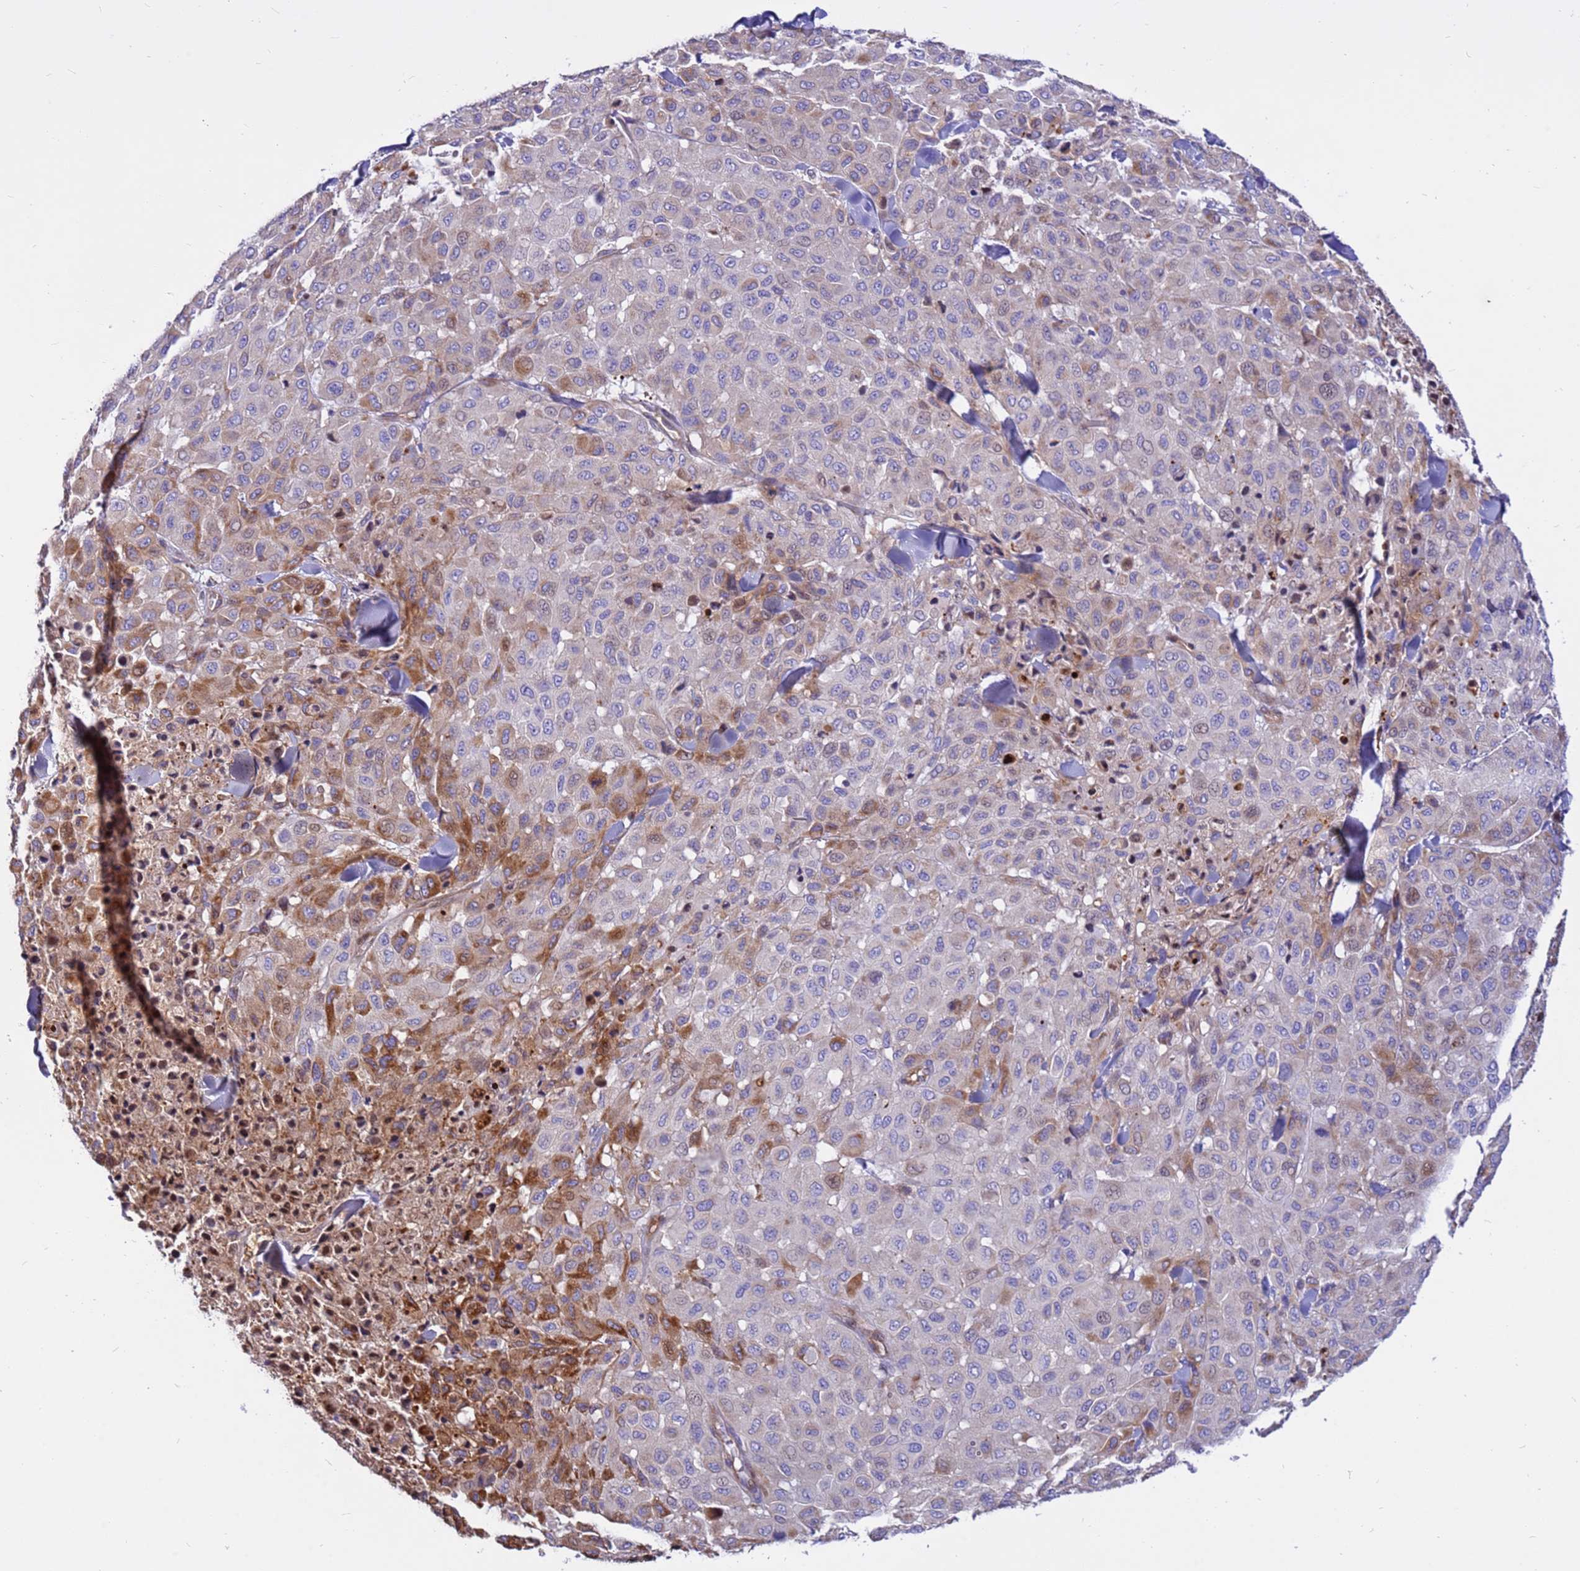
{"staining": {"intensity": "negative", "quantity": "none", "location": "none"}, "tissue": "melanoma", "cell_type": "Tumor cells", "image_type": "cancer", "snomed": [{"axis": "morphology", "description": "Malignant melanoma, Metastatic site"}, {"axis": "topography", "description": "Skin"}], "caption": "Photomicrograph shows no significant protein staining in tumor cells of malignant melanoma (metastatic site).", "gene": "CRHBP", "patient": {"sex": "female", "age": 81}}